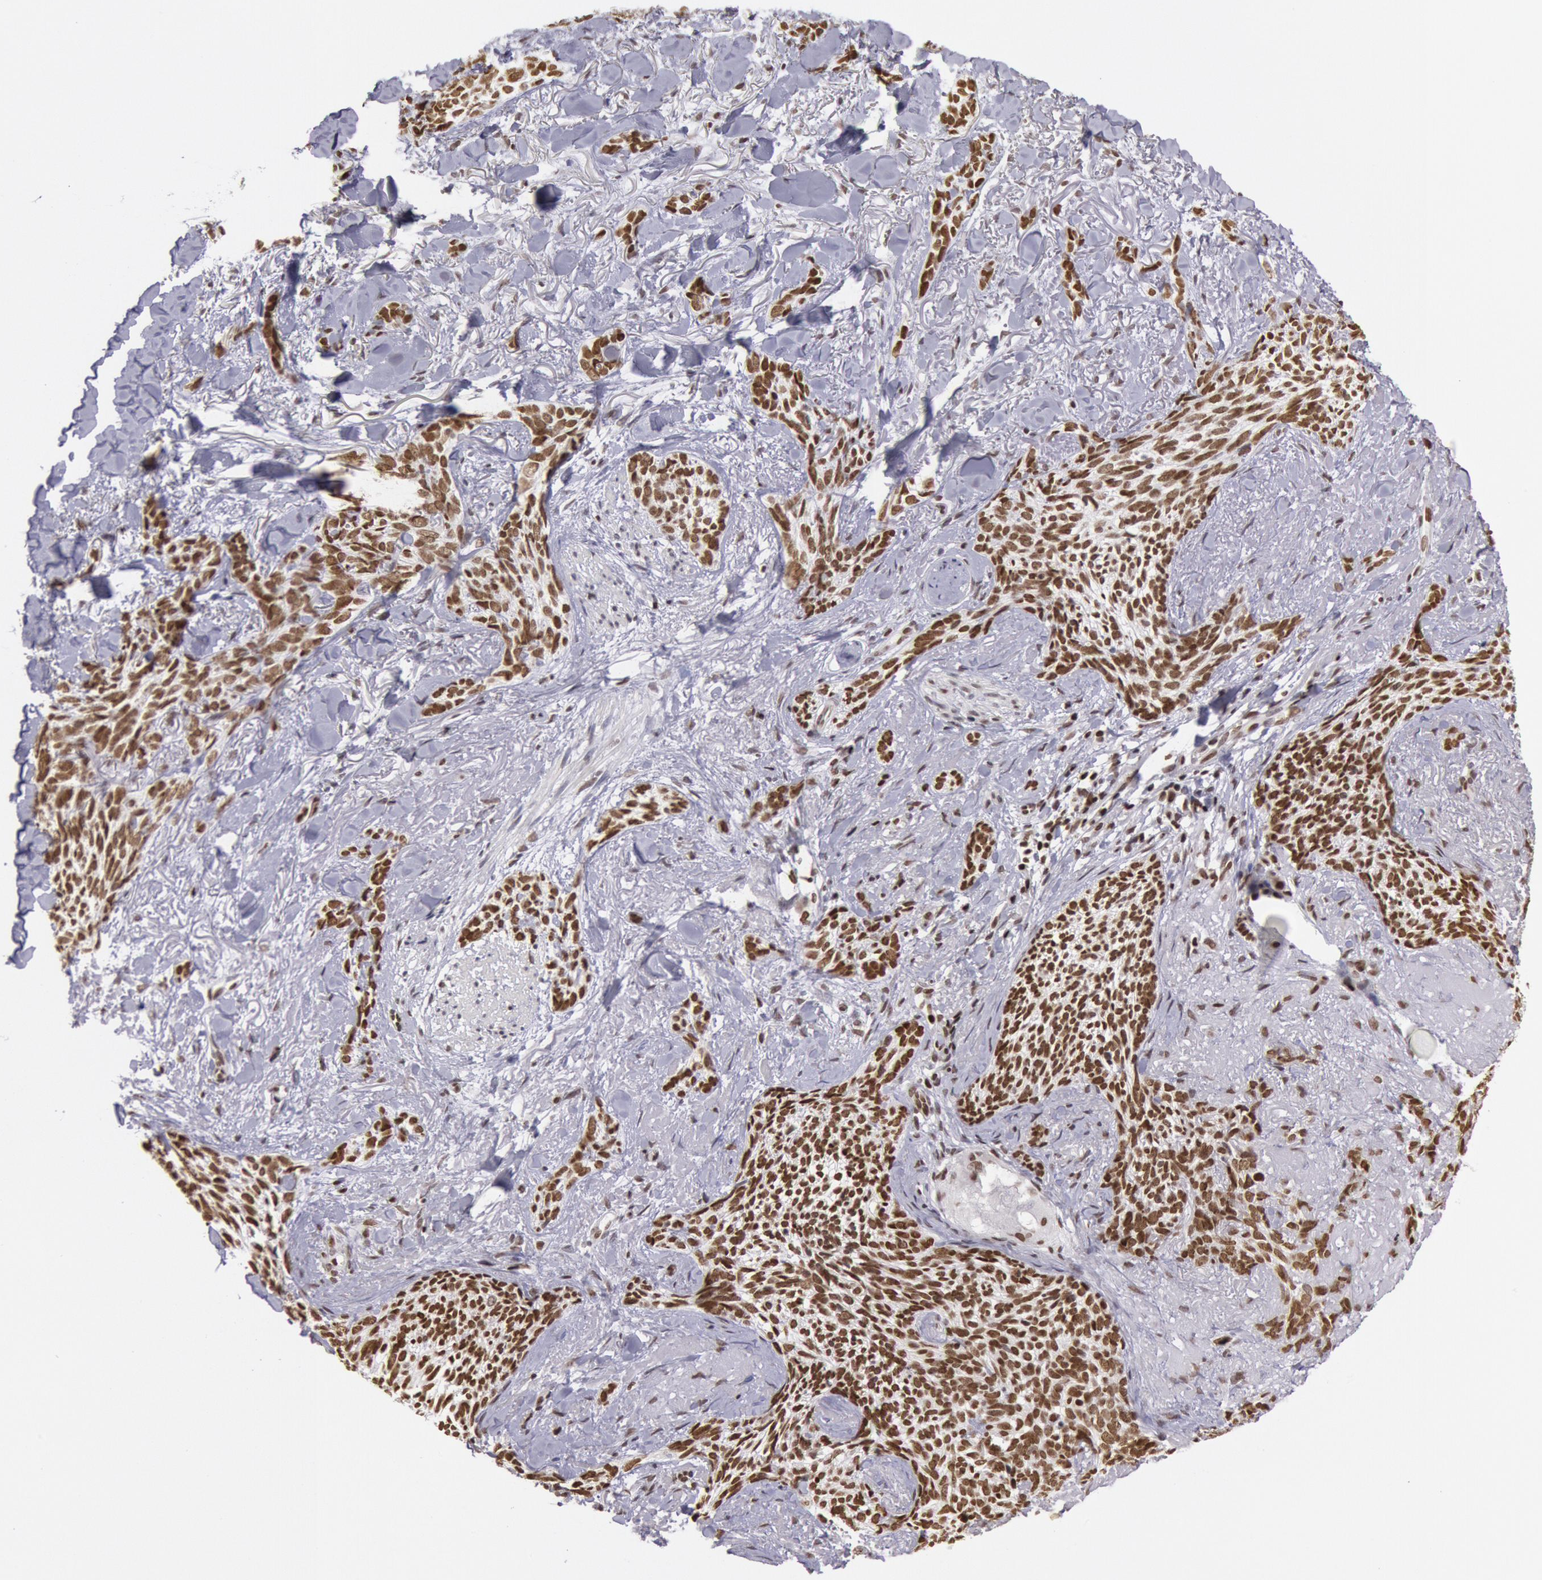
{"staining": {"intensity": "strong", "quantity": ">75%", "location": "nuclear"}, "tissue": "skin cancer", "cell_type": "Tumor cells", "image_type": "cancer", "snomed": [{"axis": "morphology", "description": "Basal cell carcinoma"}, {"axis": "topography", "description": "Skin"}], "caption": "Protein staining of skin basal cell carcinoma tissue displays strong nuclear positivity in approximately >75% of tumor cells.", "gene": "NKAP", "patient": {"sex": "female", "age": 81}}